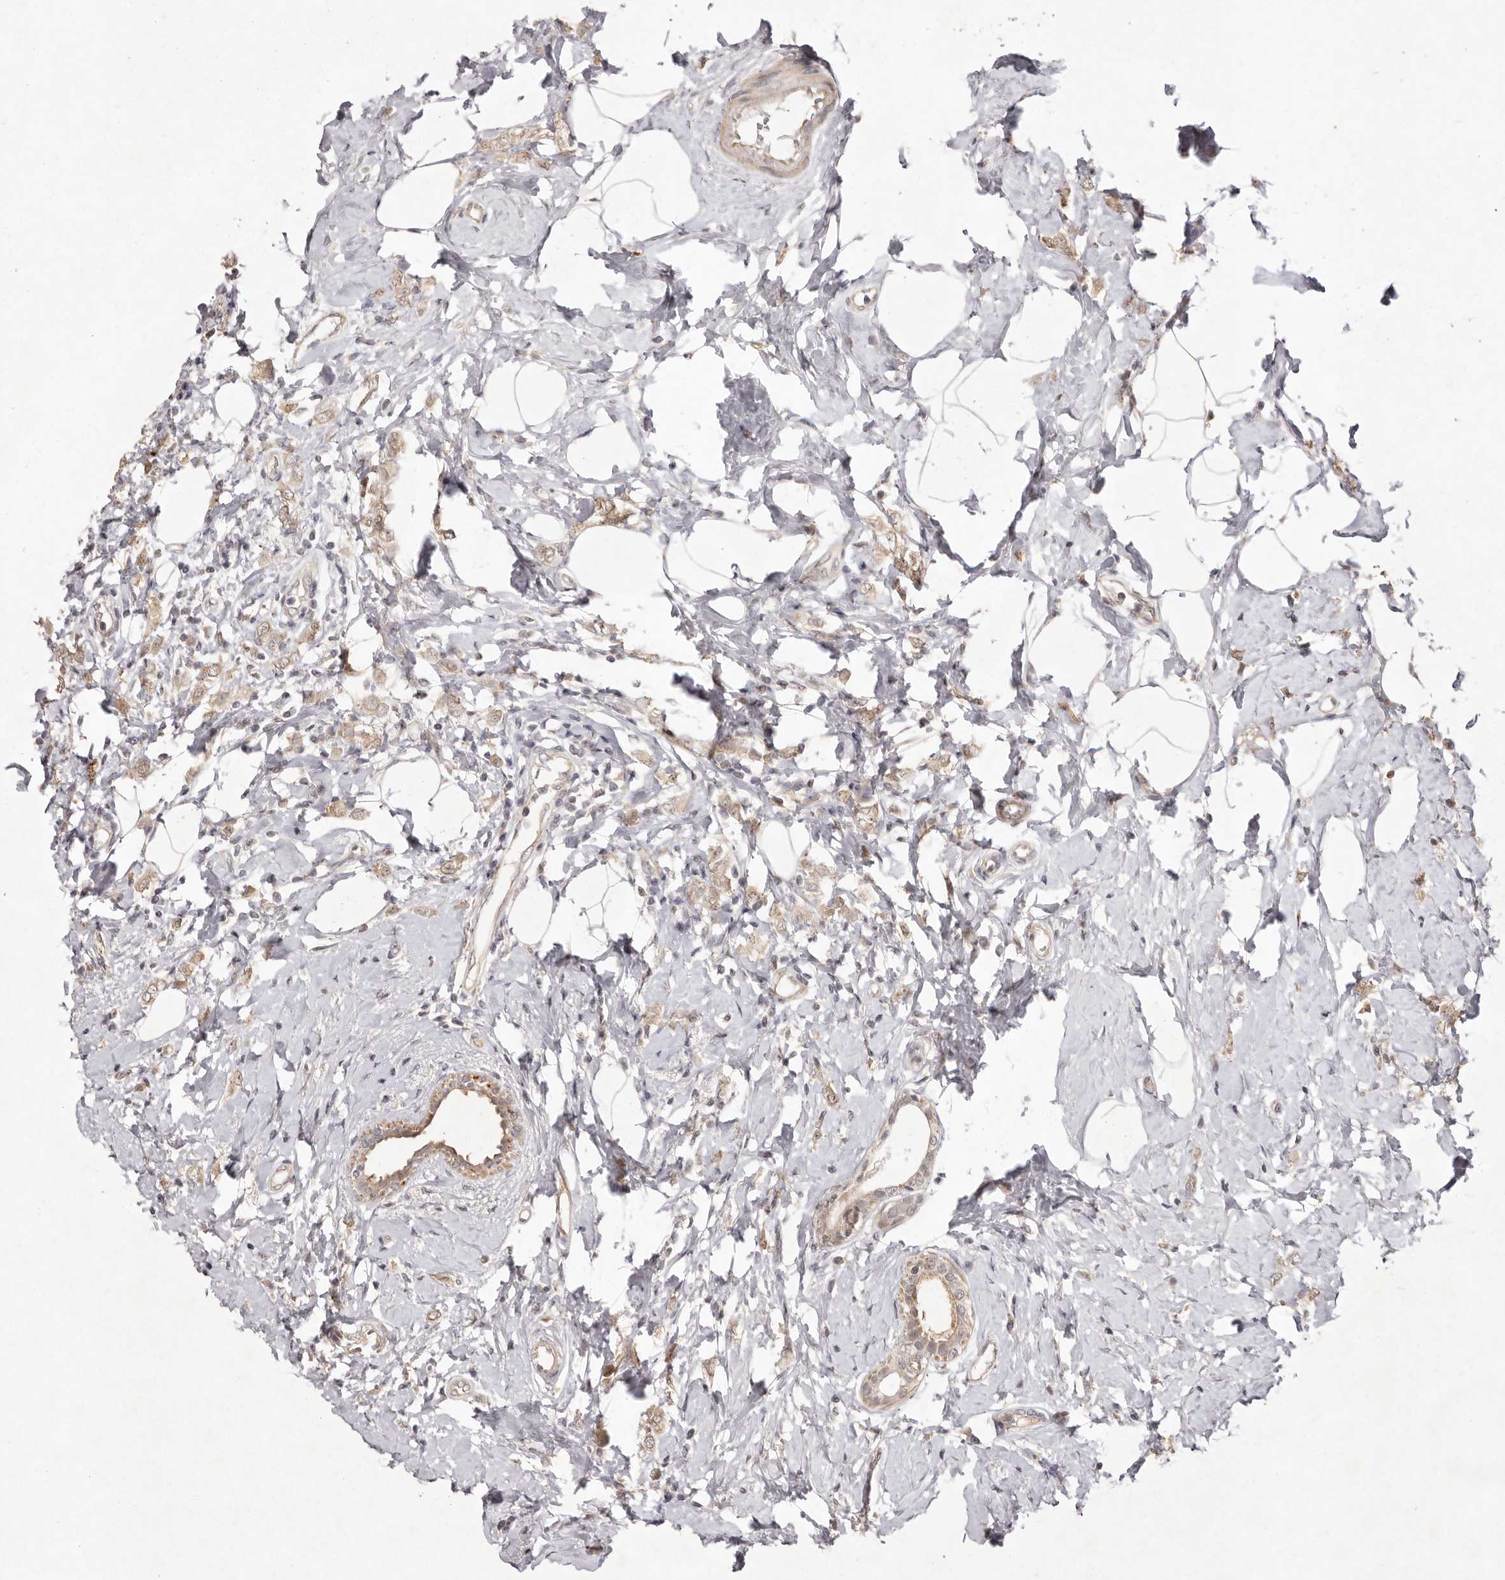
{"staining": {"intensity": "weak", "quantity": ">75%", "location": "cytoplasmic/membranous"}, "tissue": "breast cancer", "cell_type": "Tumor cells", "image_type": "cancer", "snomed": [{"axis": "morphology", "description": "Lobular carcinoma"}, {"axis": "topography", "description": "Breast"}], "caption": "Brown immunohistochemical staining in breast lobular carcinoma reveals weak cytoplasmic/membranous staining in approximately >75% of tumor cells. Nuclei are stained in blue.", "gene": "BUD31", "patient": {"sex": "female", "age": 47}}